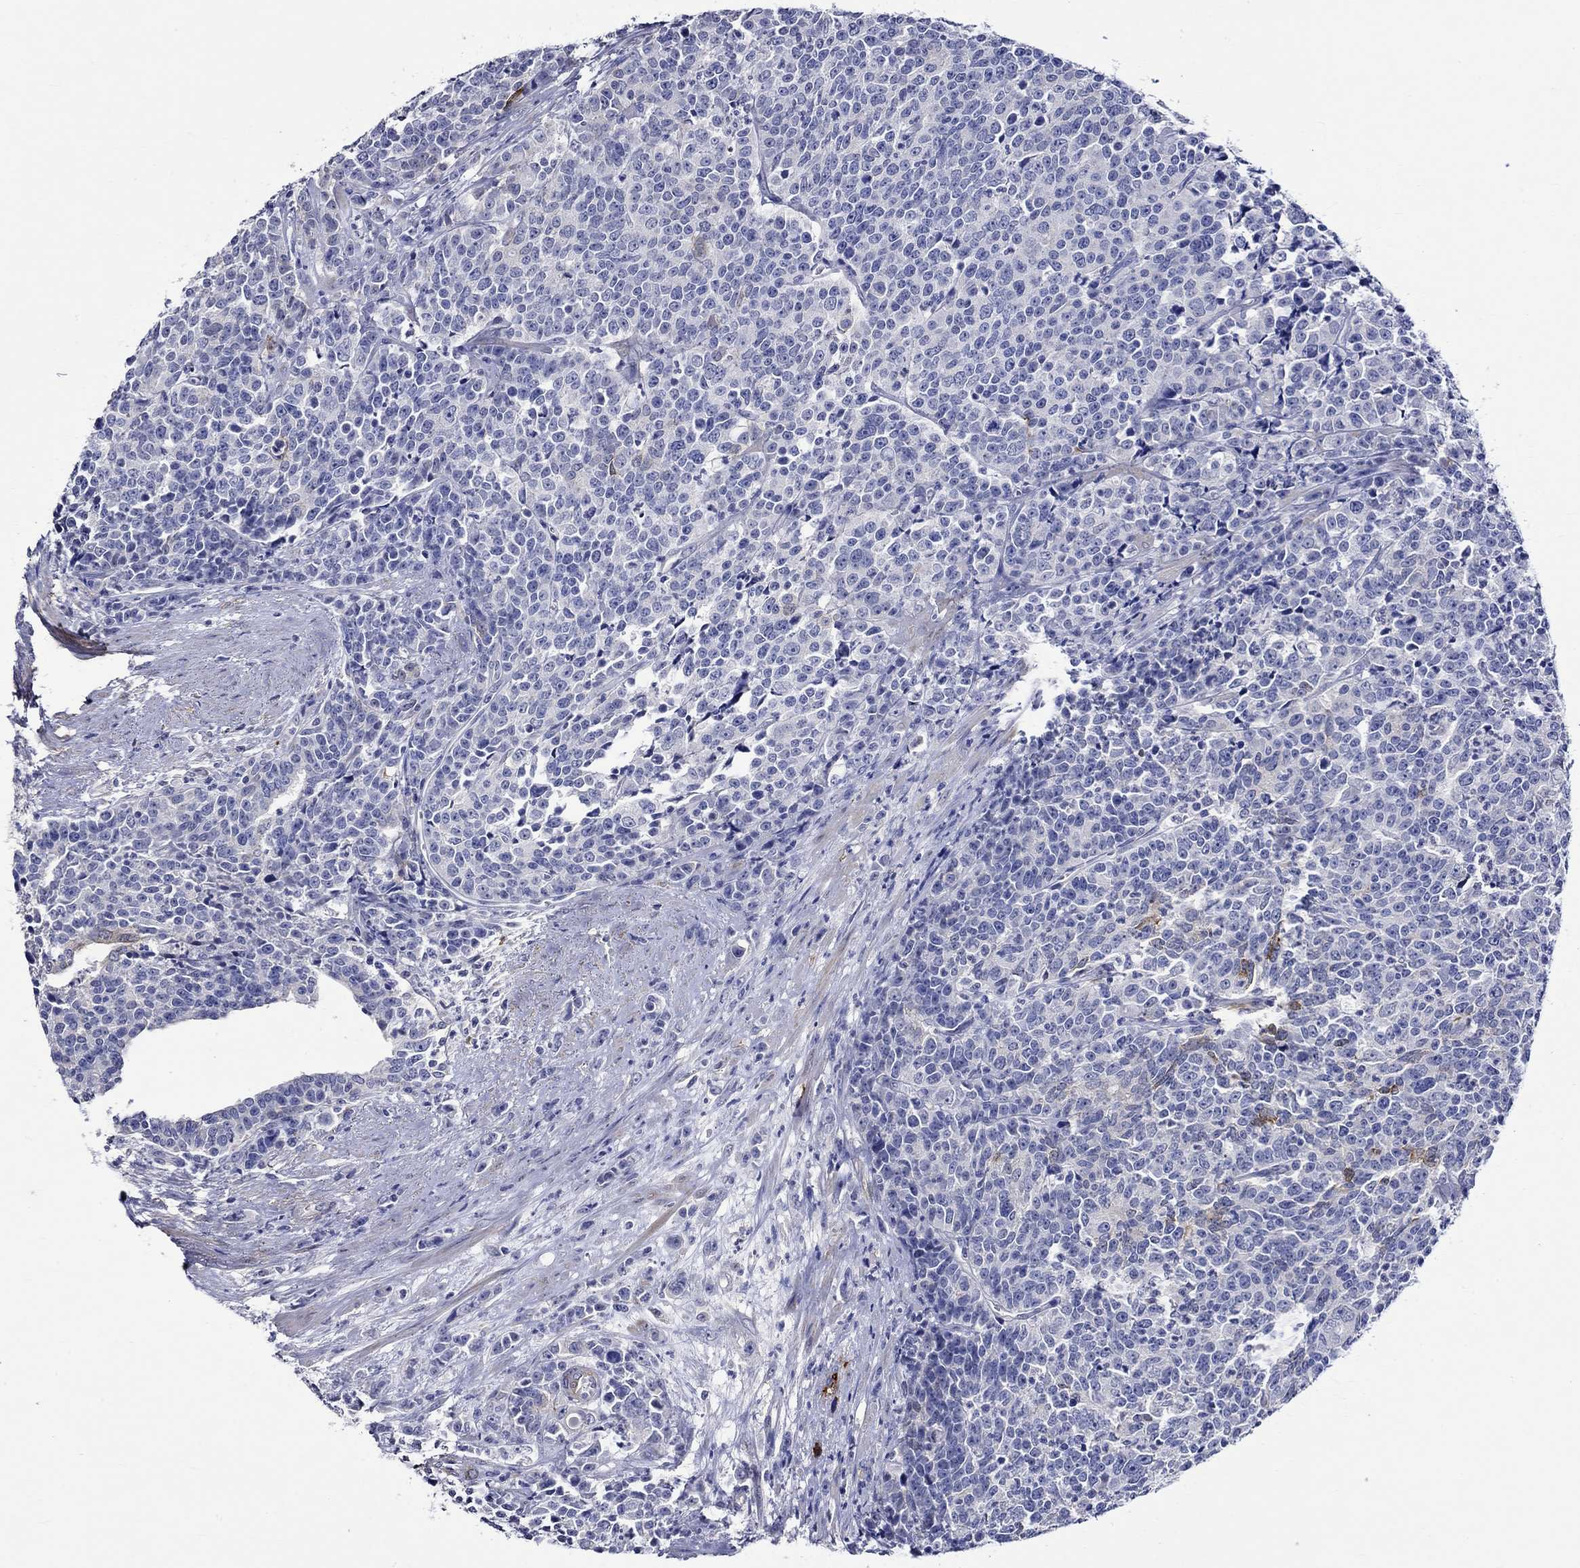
{"staining": {"intensity": "moderate", "quantity": "<25%", "location": "cytoplasmic/membranous"}, "tissue": "prostate cancer", "cell_type": "Tumor cells", "image_type": "cancer", "snomed": [{"axis": "morphology", "description": "Adenocarcinoma, NOS"}, {"axis": "topography", "description": "Prostate"}], "caption": "There is low levels of moderate cytoplasmic/membranous positivity in tumor cells of adenocarcinoma (prostate), as demonstrated by immunohistochemical staining (brown color).", "gene": "CRYAB", "patient": {"sex": "male", "age": 67}}